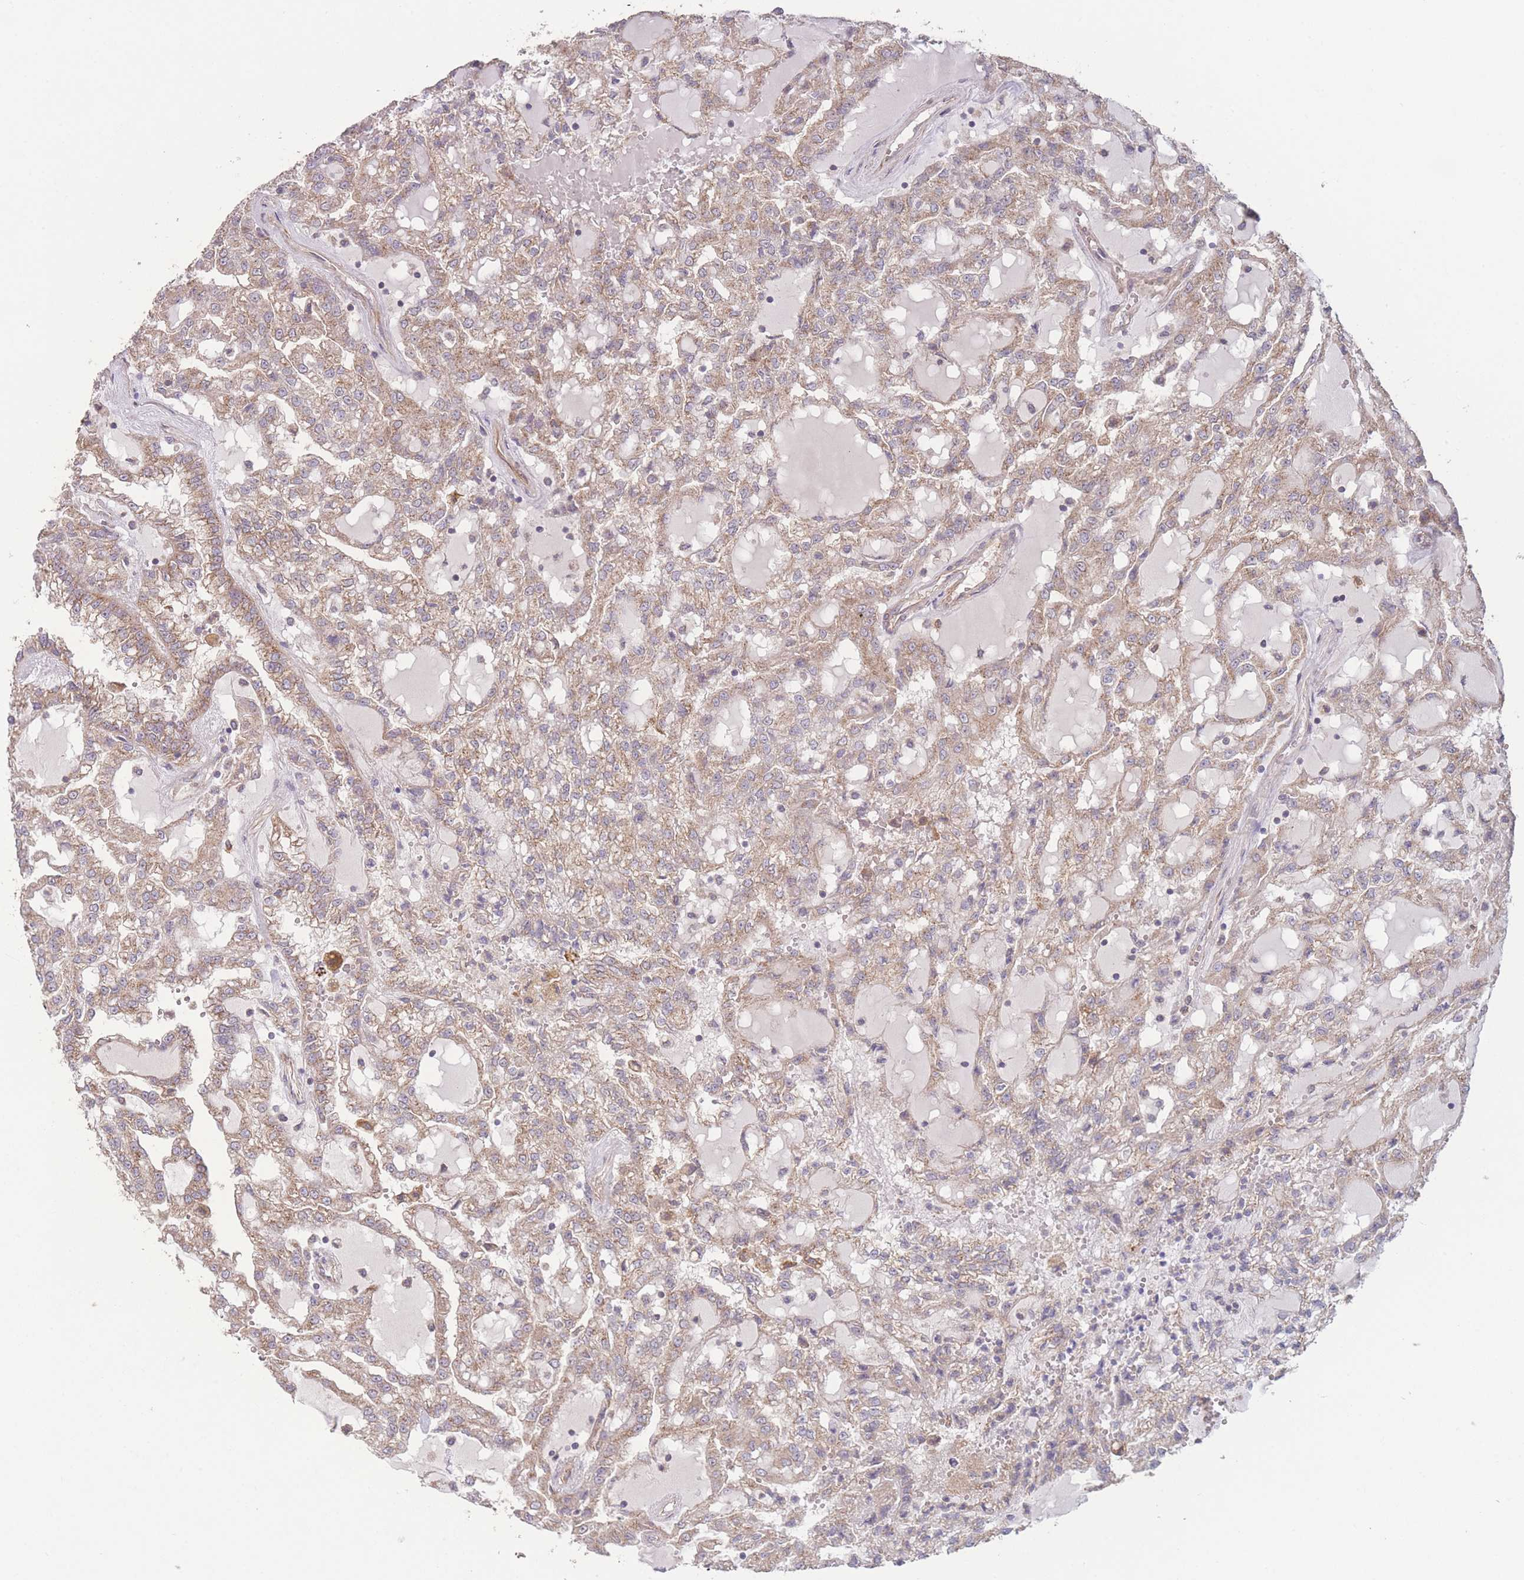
{"staining": {"intensity": "moderate", "quantity": ">75%", "location": "cytoplasmic/membranous"}, "tissue": "renal cancer", "cell_type": "Tumor cells", "image_type": "cancer", "snomed": [{"axis": "morphology", "description": "Adenocarcinoma, NOS"}, {"axis": "topography", "description": "Kidney"}], "caption": "A photomicrograph showing moderate cytoplasmic/membranous positivity in approximately >75% of tumor cells in renal adenocarcinoma, as visualized by brown immunohistochemical staining.", "gene": "PXMP4", "patient": {"sex": "male", "age": 63}}